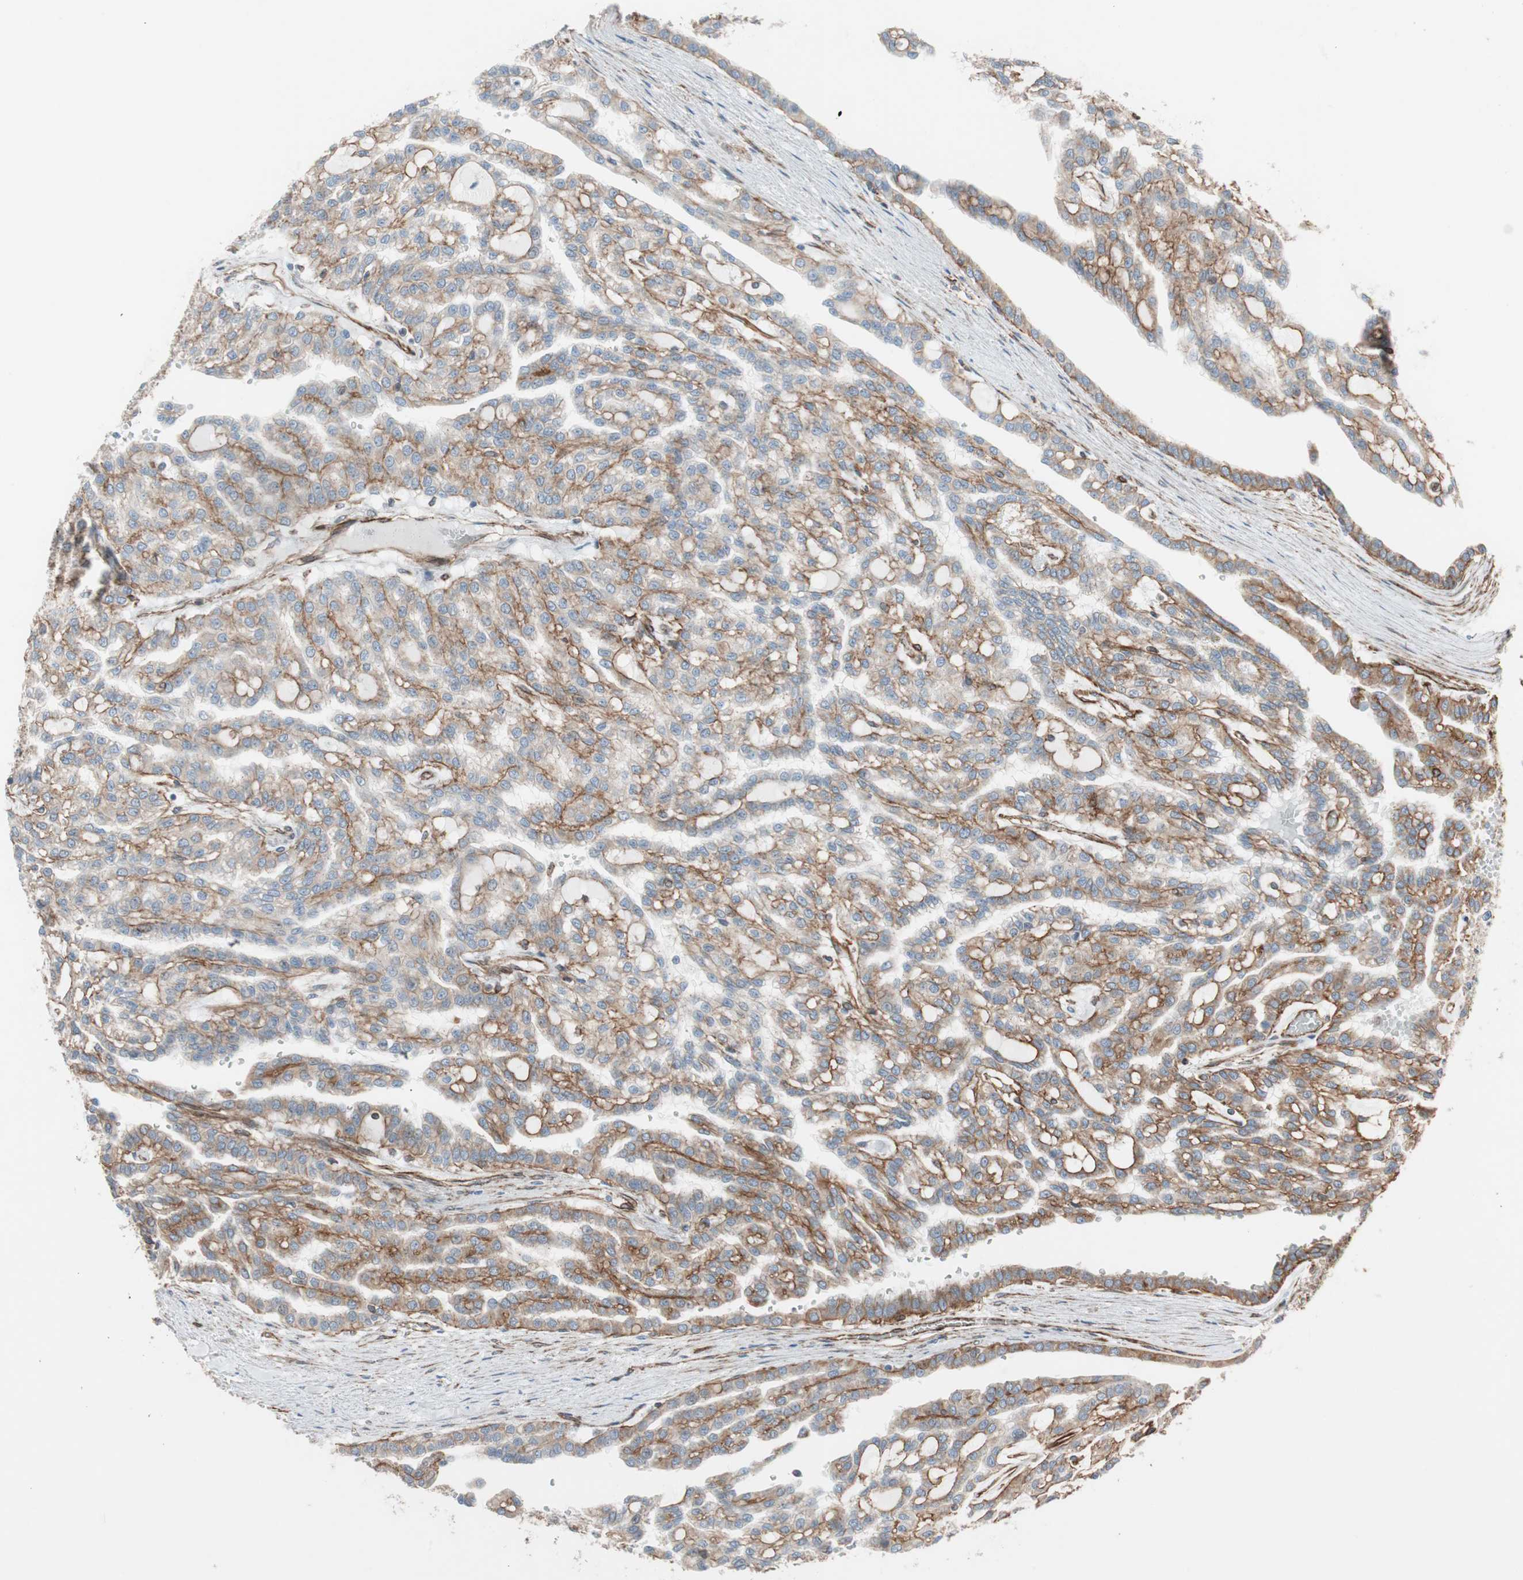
{"staining": {"intensity": "strong", "quantity": ">75%", "location": "cytoplasmic/membranous"}, "tissue": "renal cancer", "cell_type": "Tumor cells", "image_type": "cancer", "snomed": [{"axis": "morphology", "description": "Adenocarcinoma, NOS"}, {"axis": "topography", "description": "Kidney"}], "caption": "Adenocarcinoma (renal) stained with a brown dye displays strong cytoplasmic/membranous positive positivity in approximately >75% of tumor cells.", "gene": "TCTA", "patient": {"sex": "male", "age": 63}}